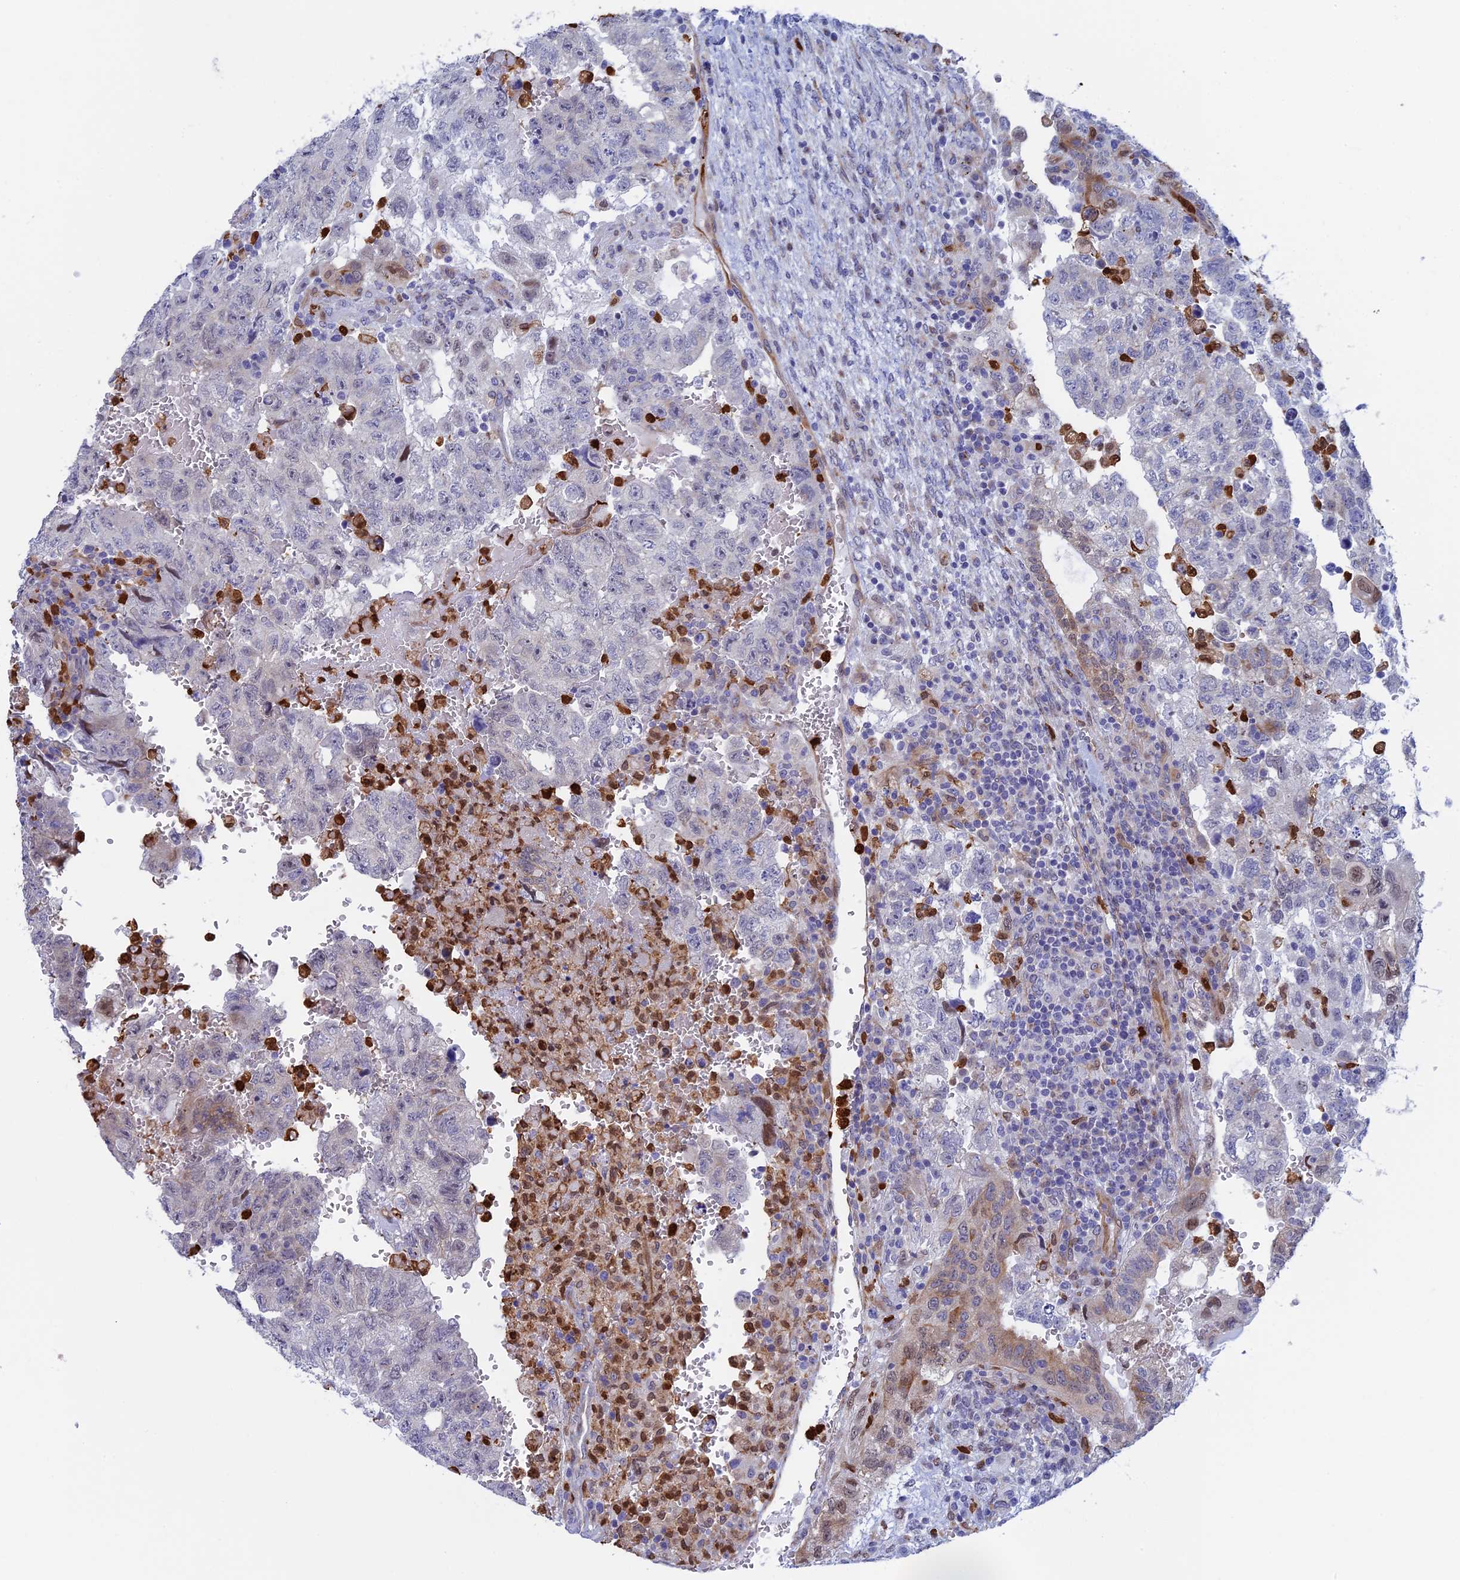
{"staining": {"intensity": "moderate", "quantity": "<25%", "location": "cytoplasmic/membranous,nuclear"}, "tissue": "testis cancer", "cell_type": "Tumor cells", "image_type": "cancer", "snomed": [{"axis": "morphology", "description": "Carcinoma, Embryonal, NOS"}, {"axis": "topography", "description": "Testis"}], "caption": "Immunohistochemical staining of testis cancer (embryonal carcinoma) displays moderate cytoplasmic/membranous and nuclear protein positivity in approximately <25% of tumor cells.", "gene": "SLC26A1", "patient": {"sex": "male", "age": 36}}